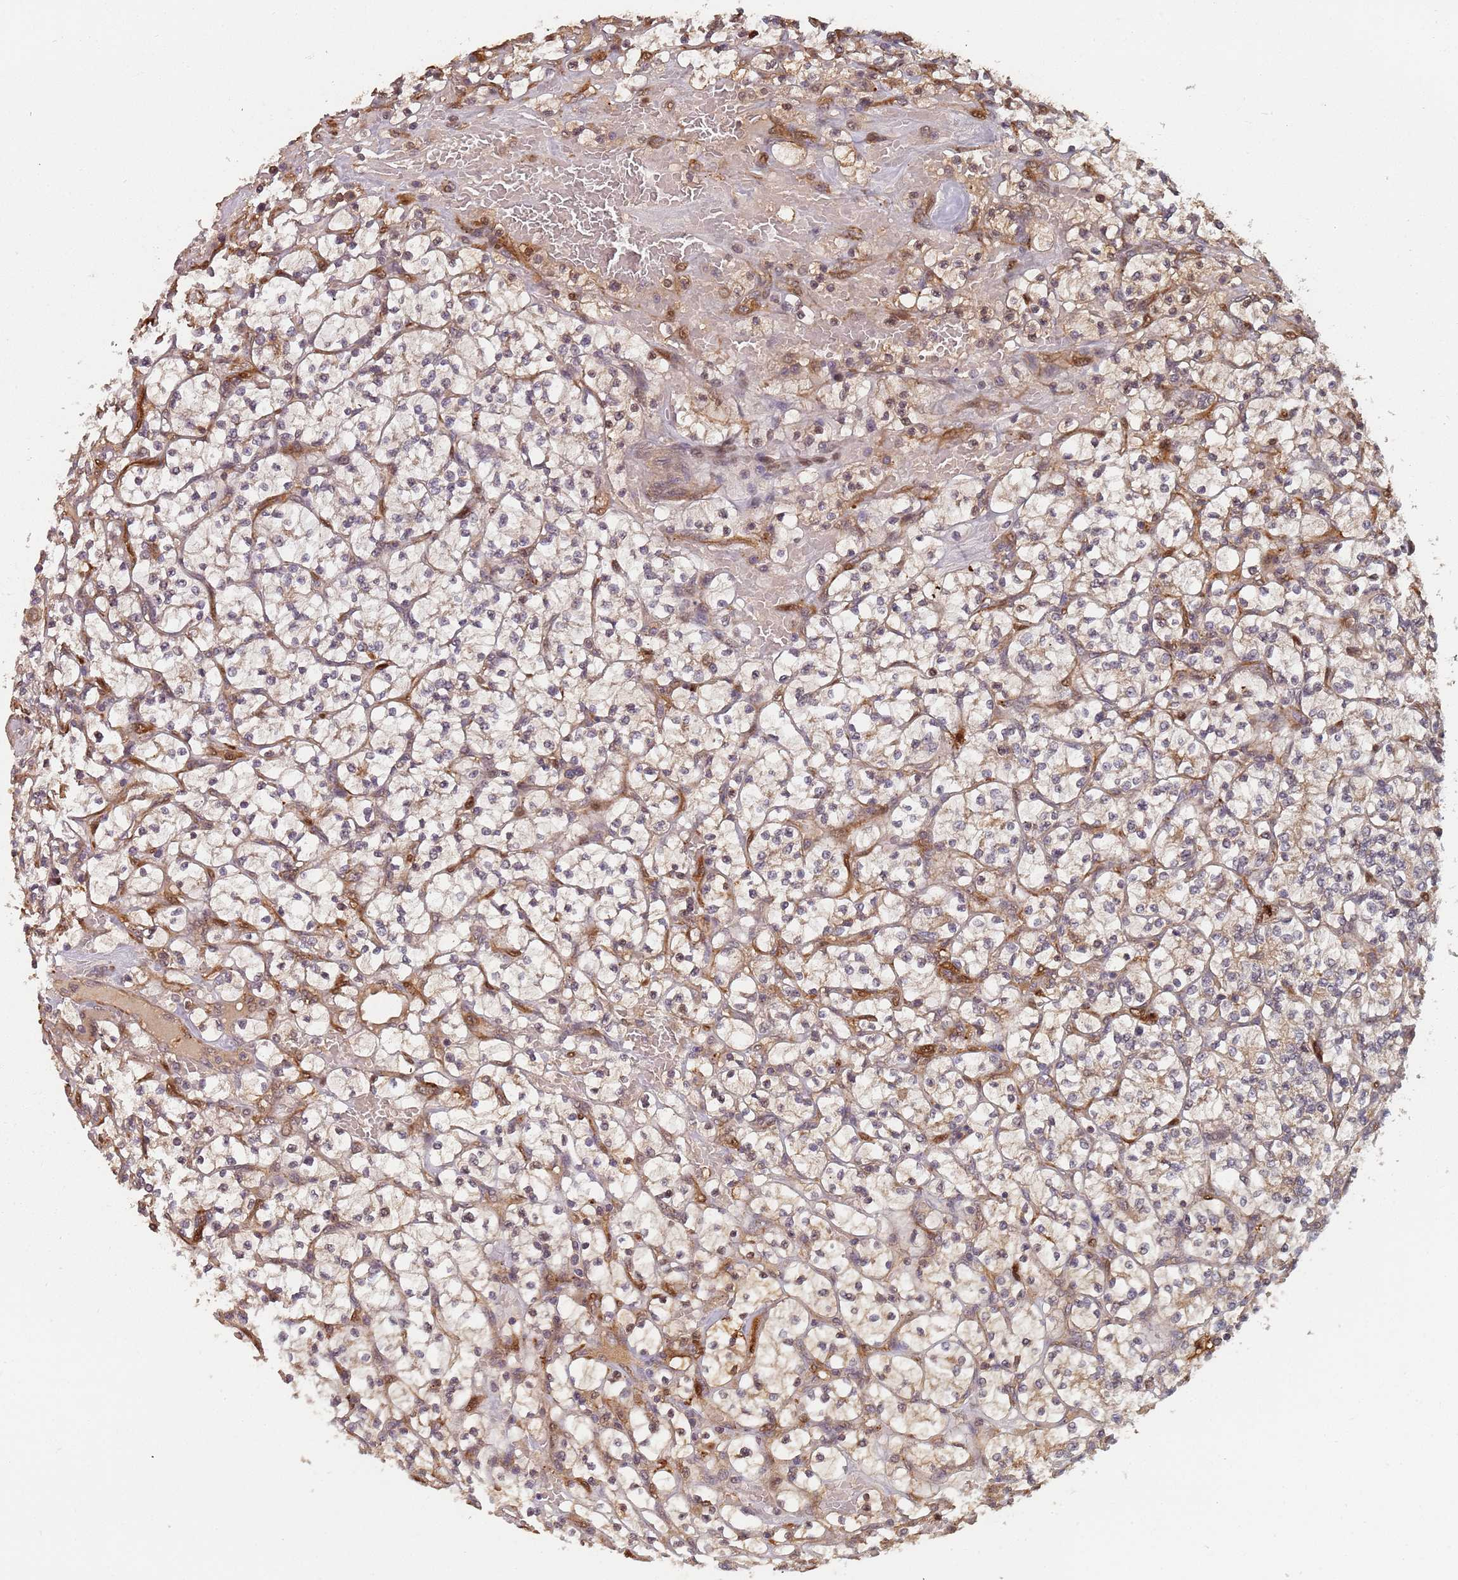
{"staining": {"intensity": "negative", "quantity": "none", "location": "none"}, "tissue": "renal cancer", "cell_type": "Tumor cells", "image_type": "cancer", "snomed": [{"axis": "morphology", "description": "Adenocarcinoma, NOS"}, {"axis": "topography", "description": "Kidney"}], "caption": "IHC of human renal cancer (adenocarcinoma) shows no staining in tumor cells.", "gene": "SDCCAG8", "patient": {"sex": "female", "age": 64}}